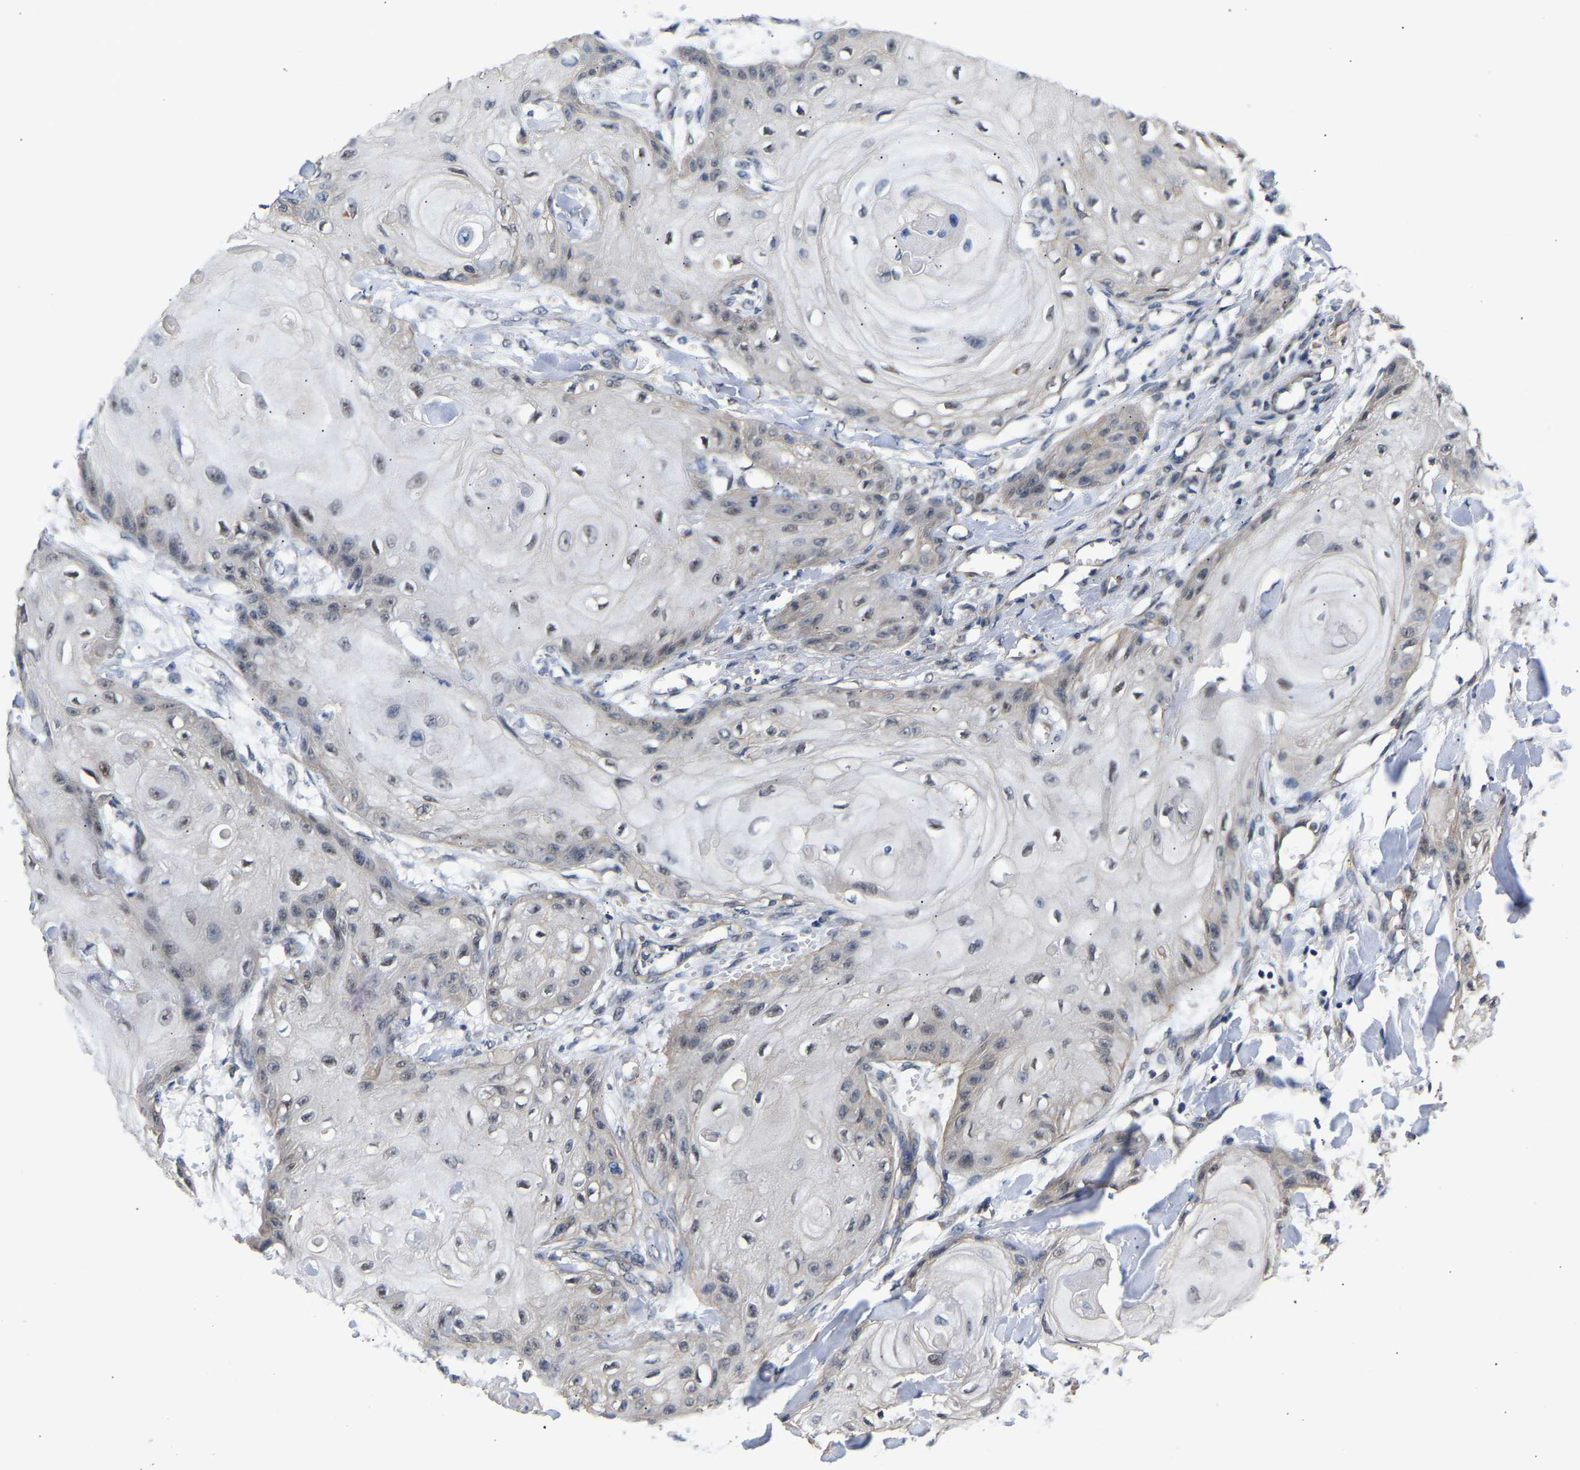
{"staining": {"intensity": "weak", "quantity": "<25%", "location": "nuclear"}, "tissue": "skin cancer", "cell_type": "Tumor cells", "image_type": "cancer", "snomed": [{"axis": "morphology", "description": "Squamous cell carcinoma, NOS"}, {"axis": "topography", "description": "Skin"}], "caption": "Immunohistochemical staining of squamous cell carcinoma (skin) reveals no significant positivity in tumor cells.", "gene": "METTL16", "patient": {"sex": "male", "age": 74}}